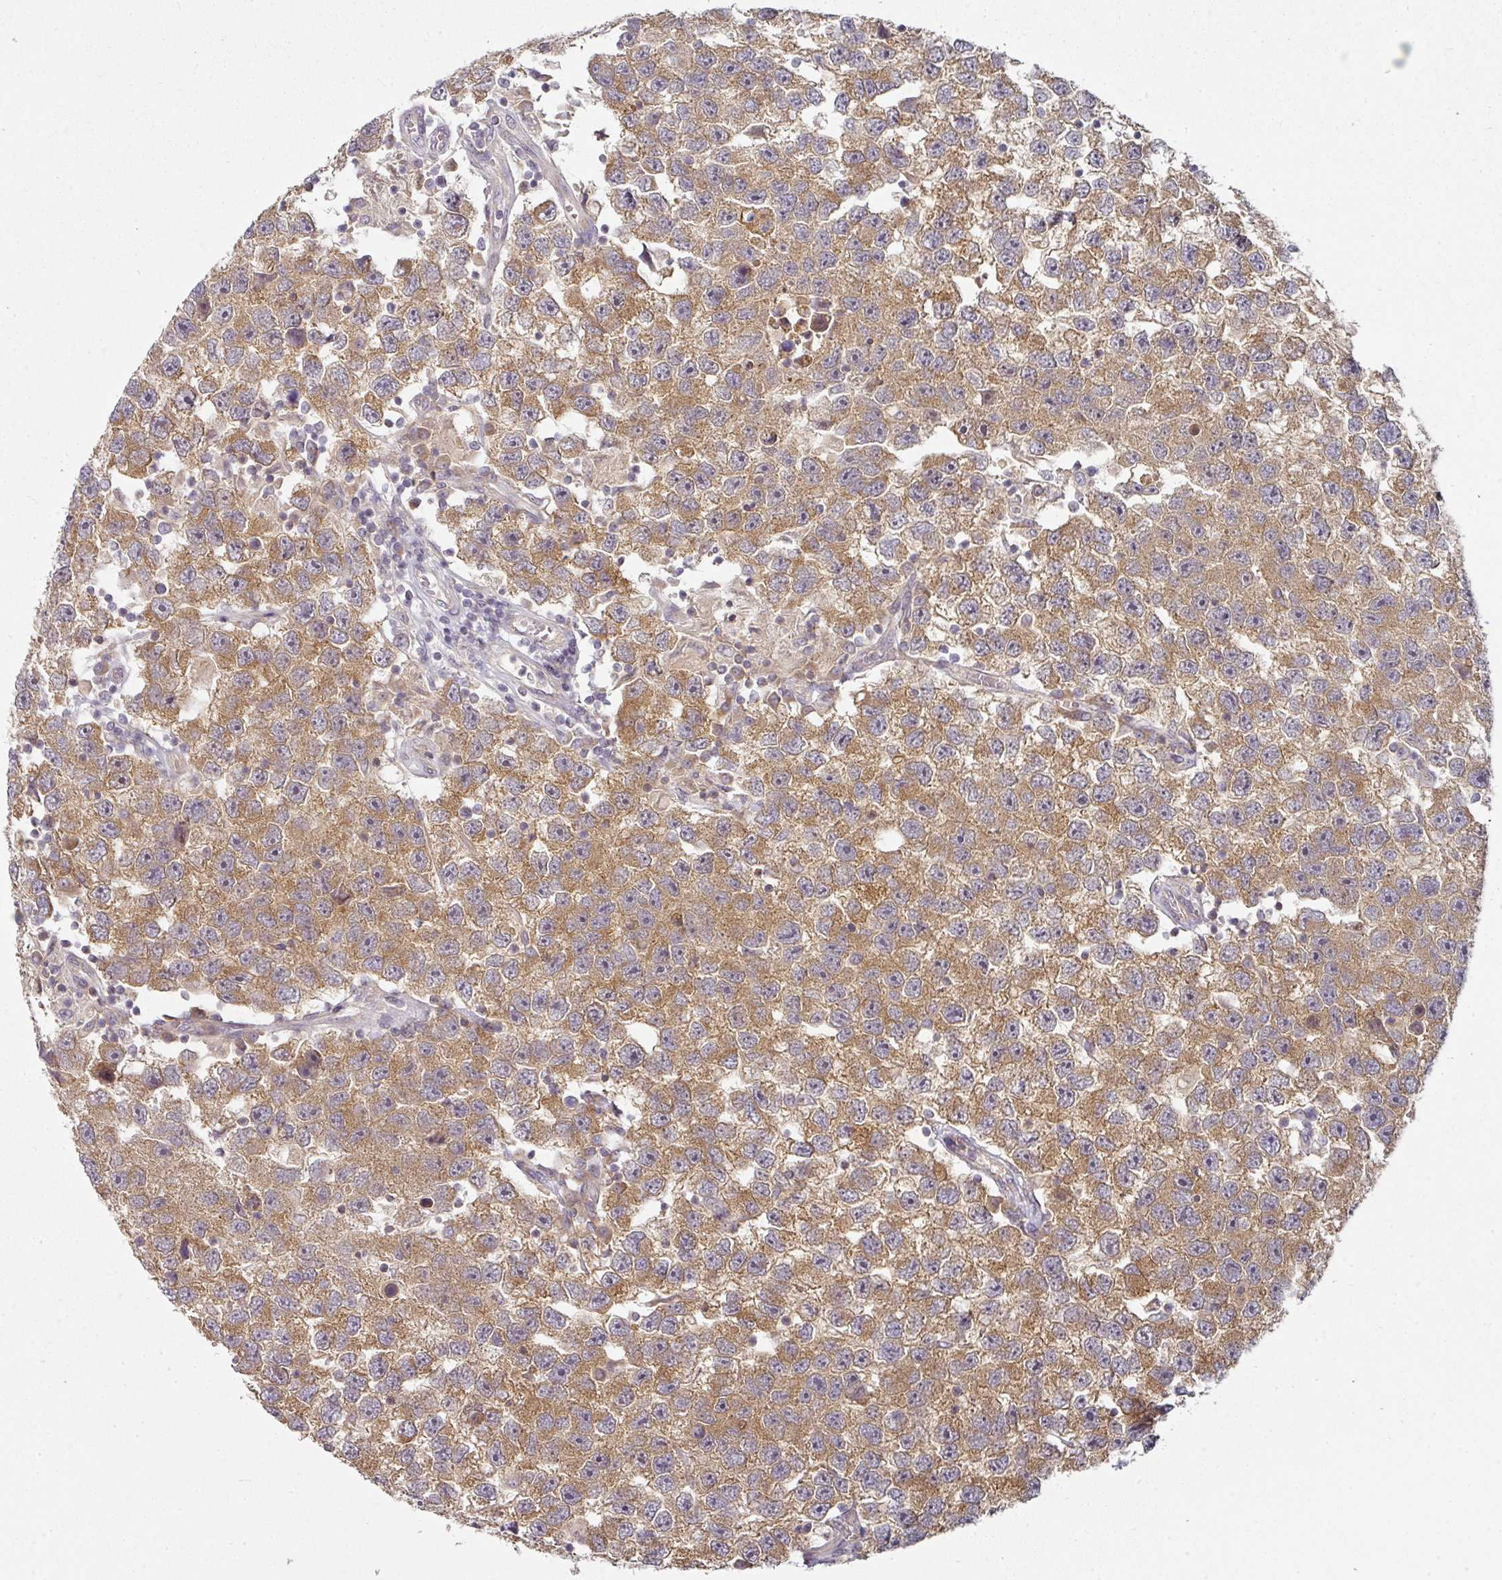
{"staining": {"intensity": "moderate", "quantity": ">75%", "location": "cytoplasmic/membranous"}, "tissue": "testis cancer", "cell_type": "Tumor cells", "image_type": "cancer", "snomed": [{"axis": "morphology", "description": "Seminoma, NOS"}, {"axis": "topography", "description": "Testis"}], "caption": "The micrograph exhibits immunohistochemical staining of seminoma (testis). There is moderate cytoplasmic/membranous expression is seen in about >75% of tumor cells.", "gene": "MAP2K2", "patient": {"sex": "male", "age": 26}}